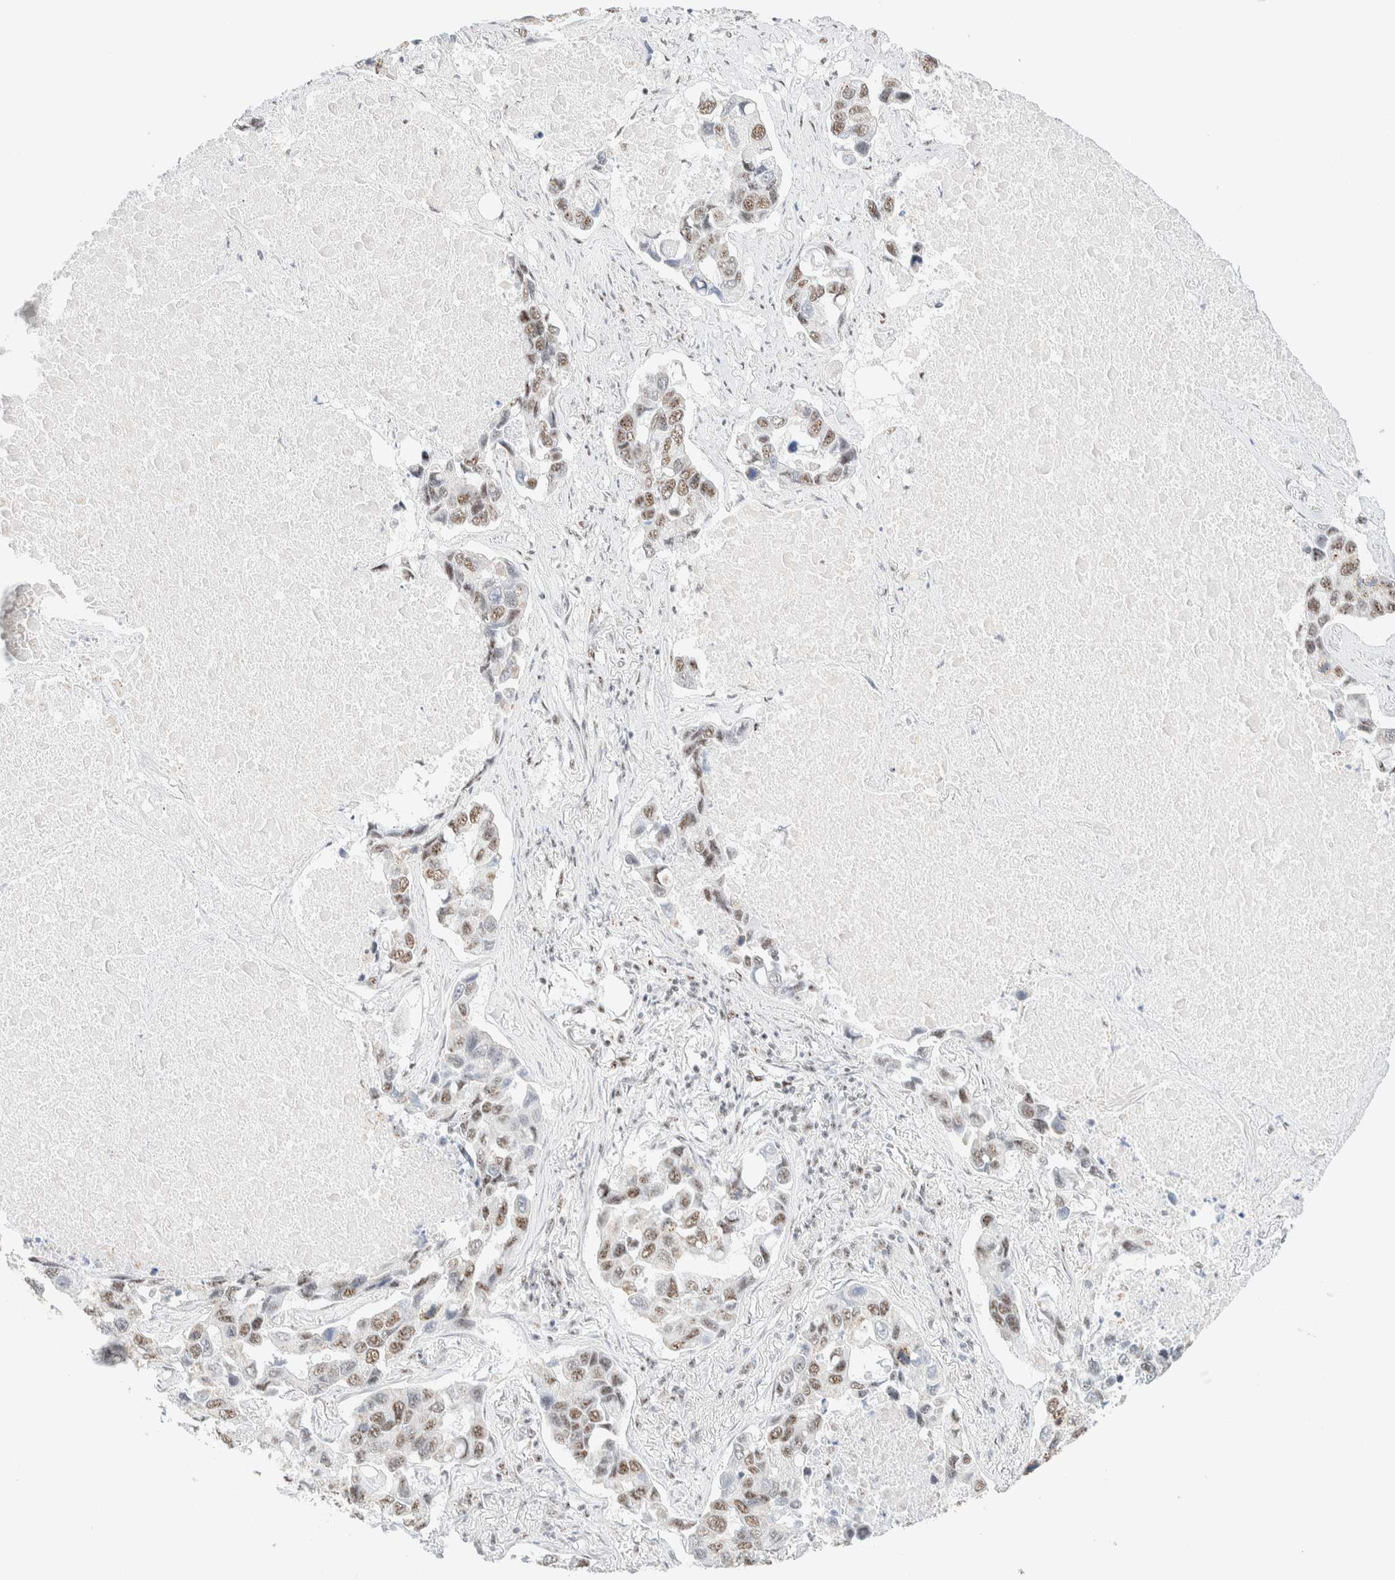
{"staining": {"intensity": "moderate", "quantity": "25%-75%", "location": "nuclear"}, "tissue": "lung cancer", "cell_type": "Tumor cells", "image_type": "cancer", "snomed": [{"axis": "morphology", "description": "Adenocarcinoma, NOS"}, {"axis": "topography", "description": "Lung"}], "caption": "A high-resolution micrograph shows immunohistochemistry (IHC) staining of lung cancer (adenocarcinoma), which exhibits moderate nuclear positivity in about 25%-75% of tumor cells.", "gene": "SON", "patient": {"sex": "male", "age": 64}}